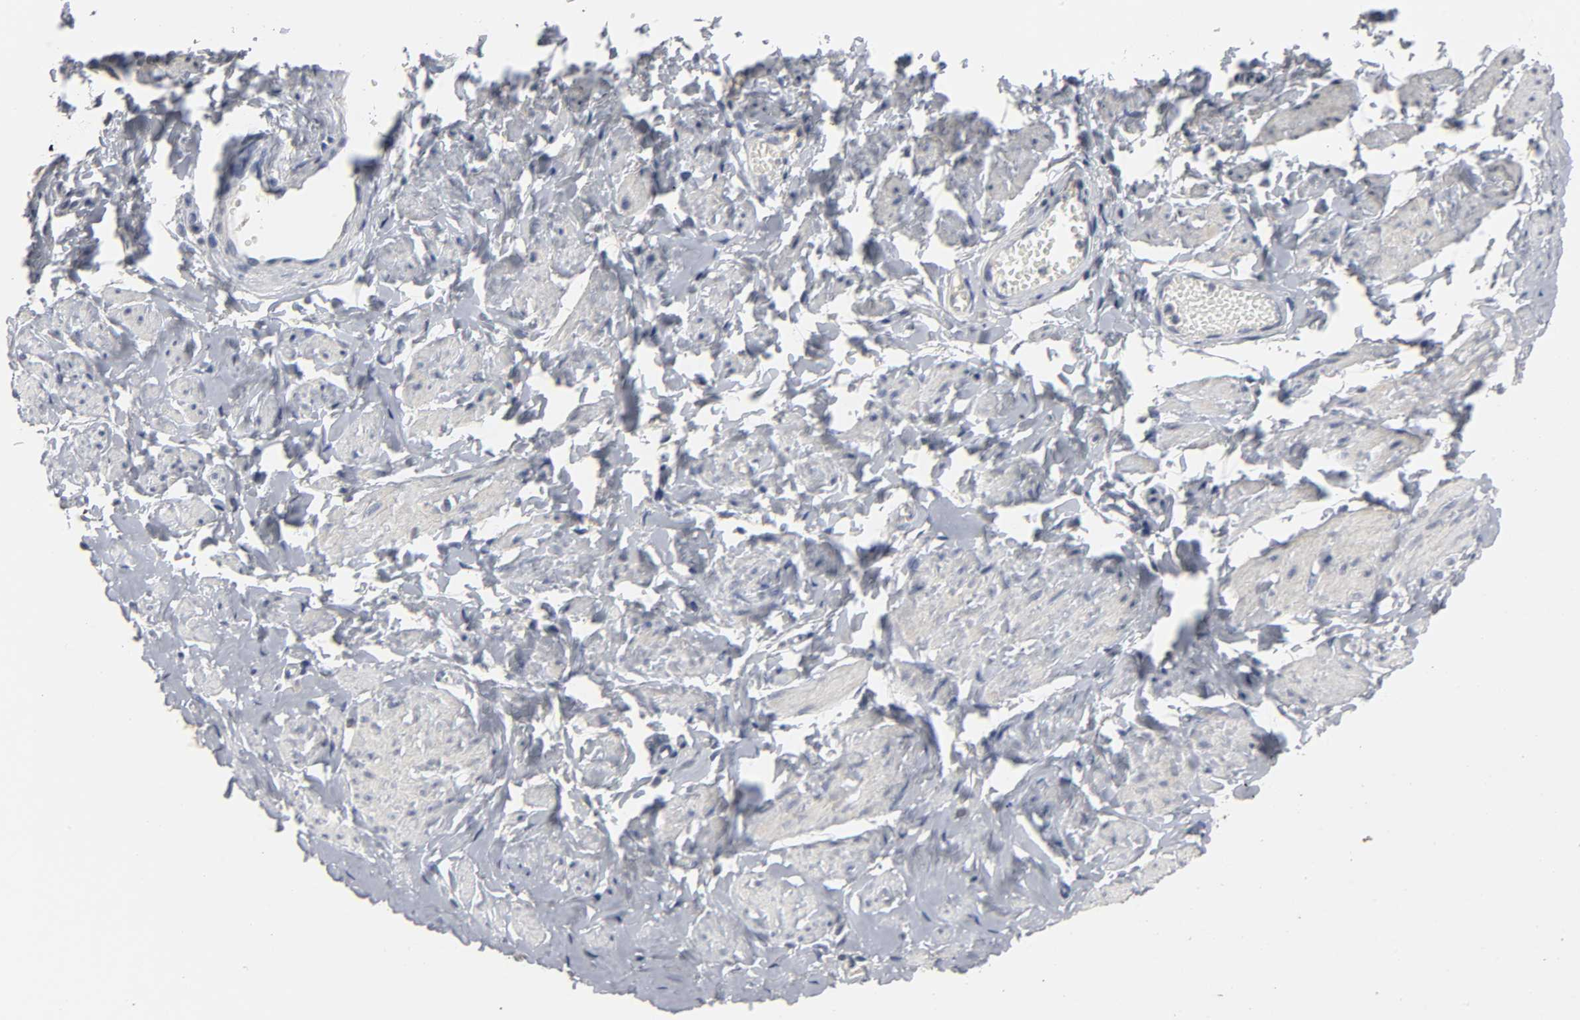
{"staining": {"intensity": "negative", "quantity": "none", "location": "none"}, "tissue": "vagina", "cell_type": "Squamous epithelial cells", "image_type": "normal", "snomed": [{"axis": "morphology", "description": "Normal tissue, NOS"}, {"axis": "topography", "description": "Vagina"}], "caption": "Immunohistochemistry micrograph of unremarkable human vagina stained for a protein (brown), which displays no positivity in squamous epithelial cells. The staining was performed using DAB to visualize the protein expression in brown, while the nuclei were stained in blue with hematoxylin (Magnification: 20x).", "gene": "TCAP", "patient": {"sex": "female", "age": 55}}